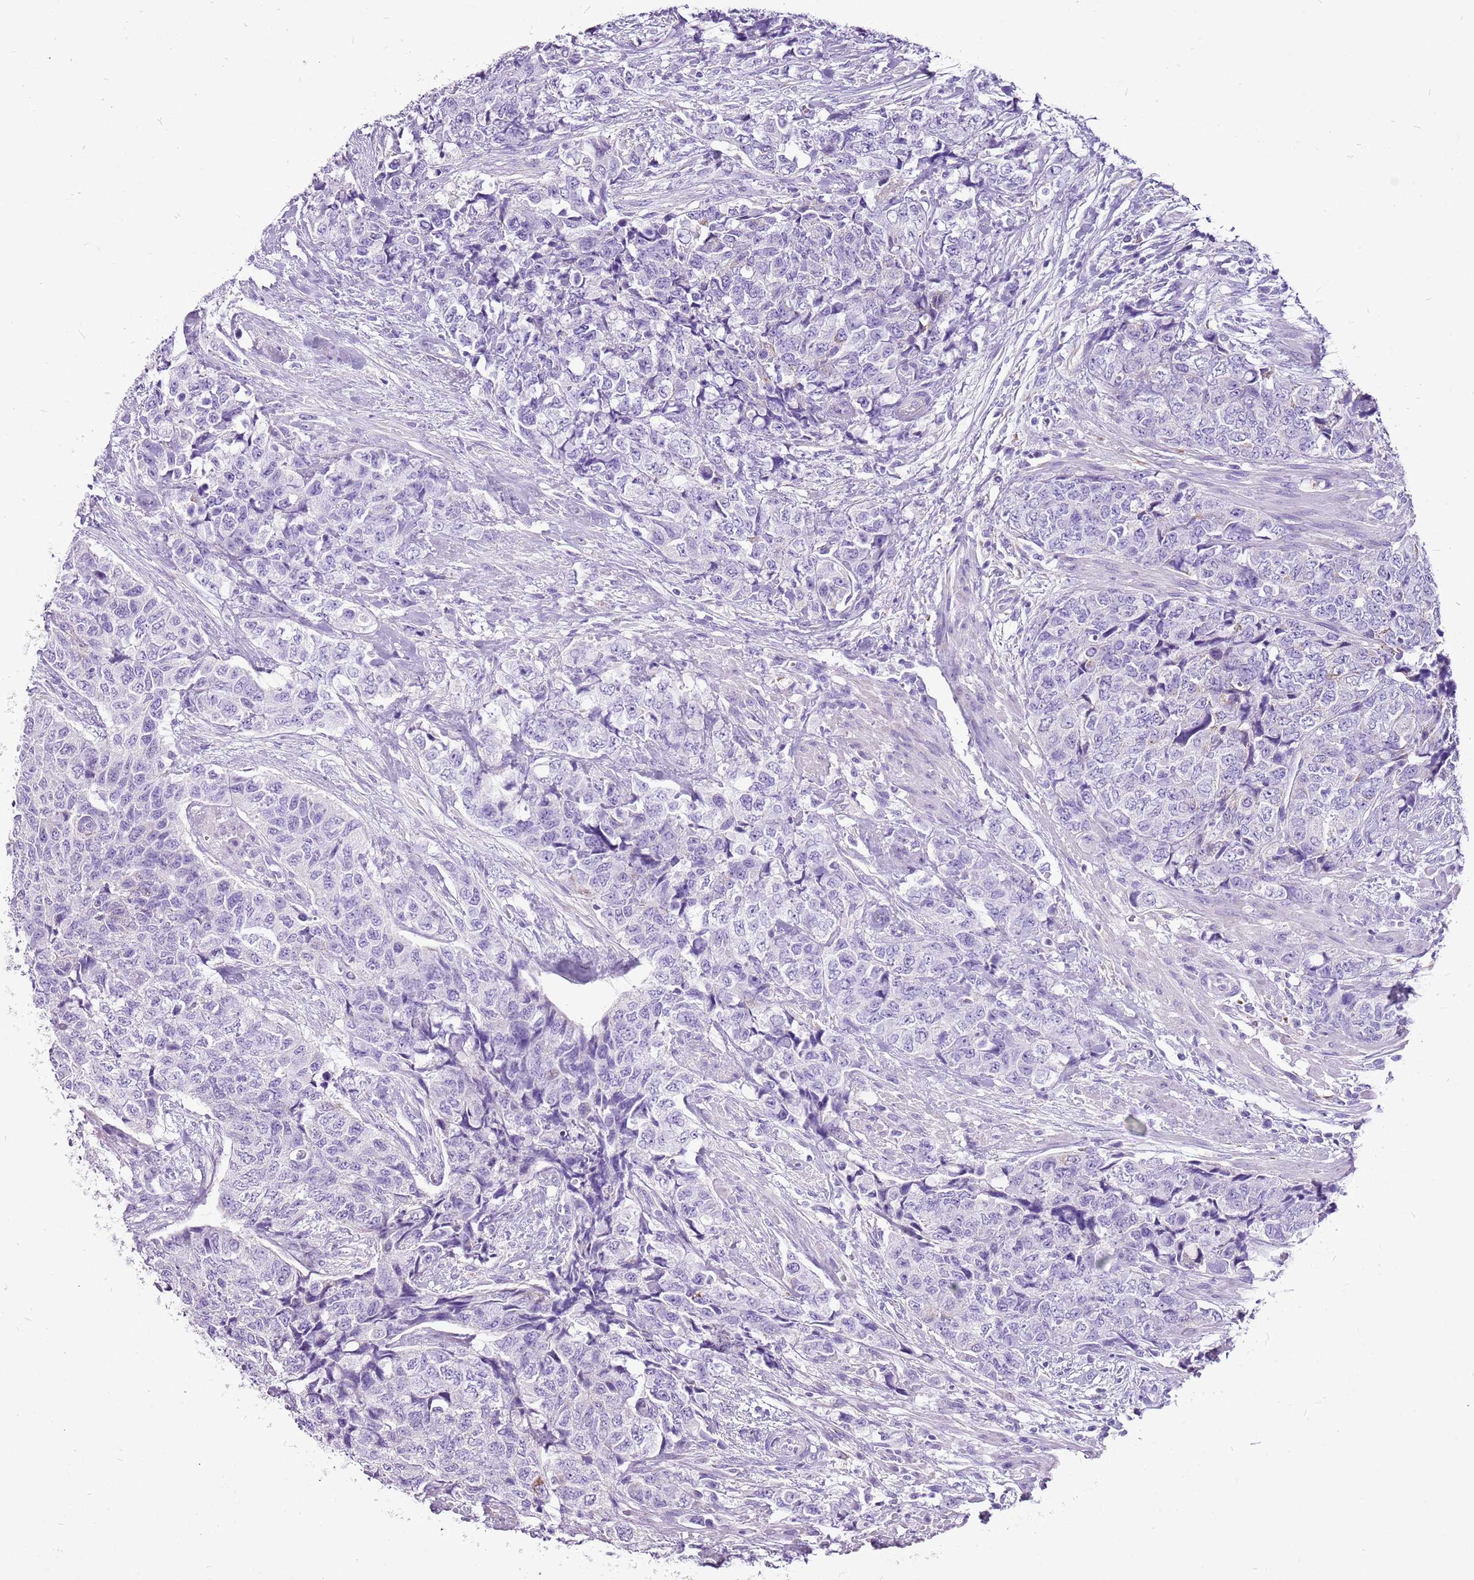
{"staining": {"intensity": "negative", "quantity": "none", "location": "none"}, "tissue": "urothelial cancer", "cell_type": "Tumor cells", "image_type": "cancer", "snomed": [{"axis": "morphology", "description": "Urothelial carcinoma, High grade"}, {"axis": "topography", "description": "Urinary bladder"}], "caption": "High magnification brightfield microscopy of urothelial cancer stained with DAB (brown) and counterstained with hematoxylin (blue): tumor cells show no significant positivity.", "gene": "ACSS3", "patient": {"sex": "female", "age": 78}}